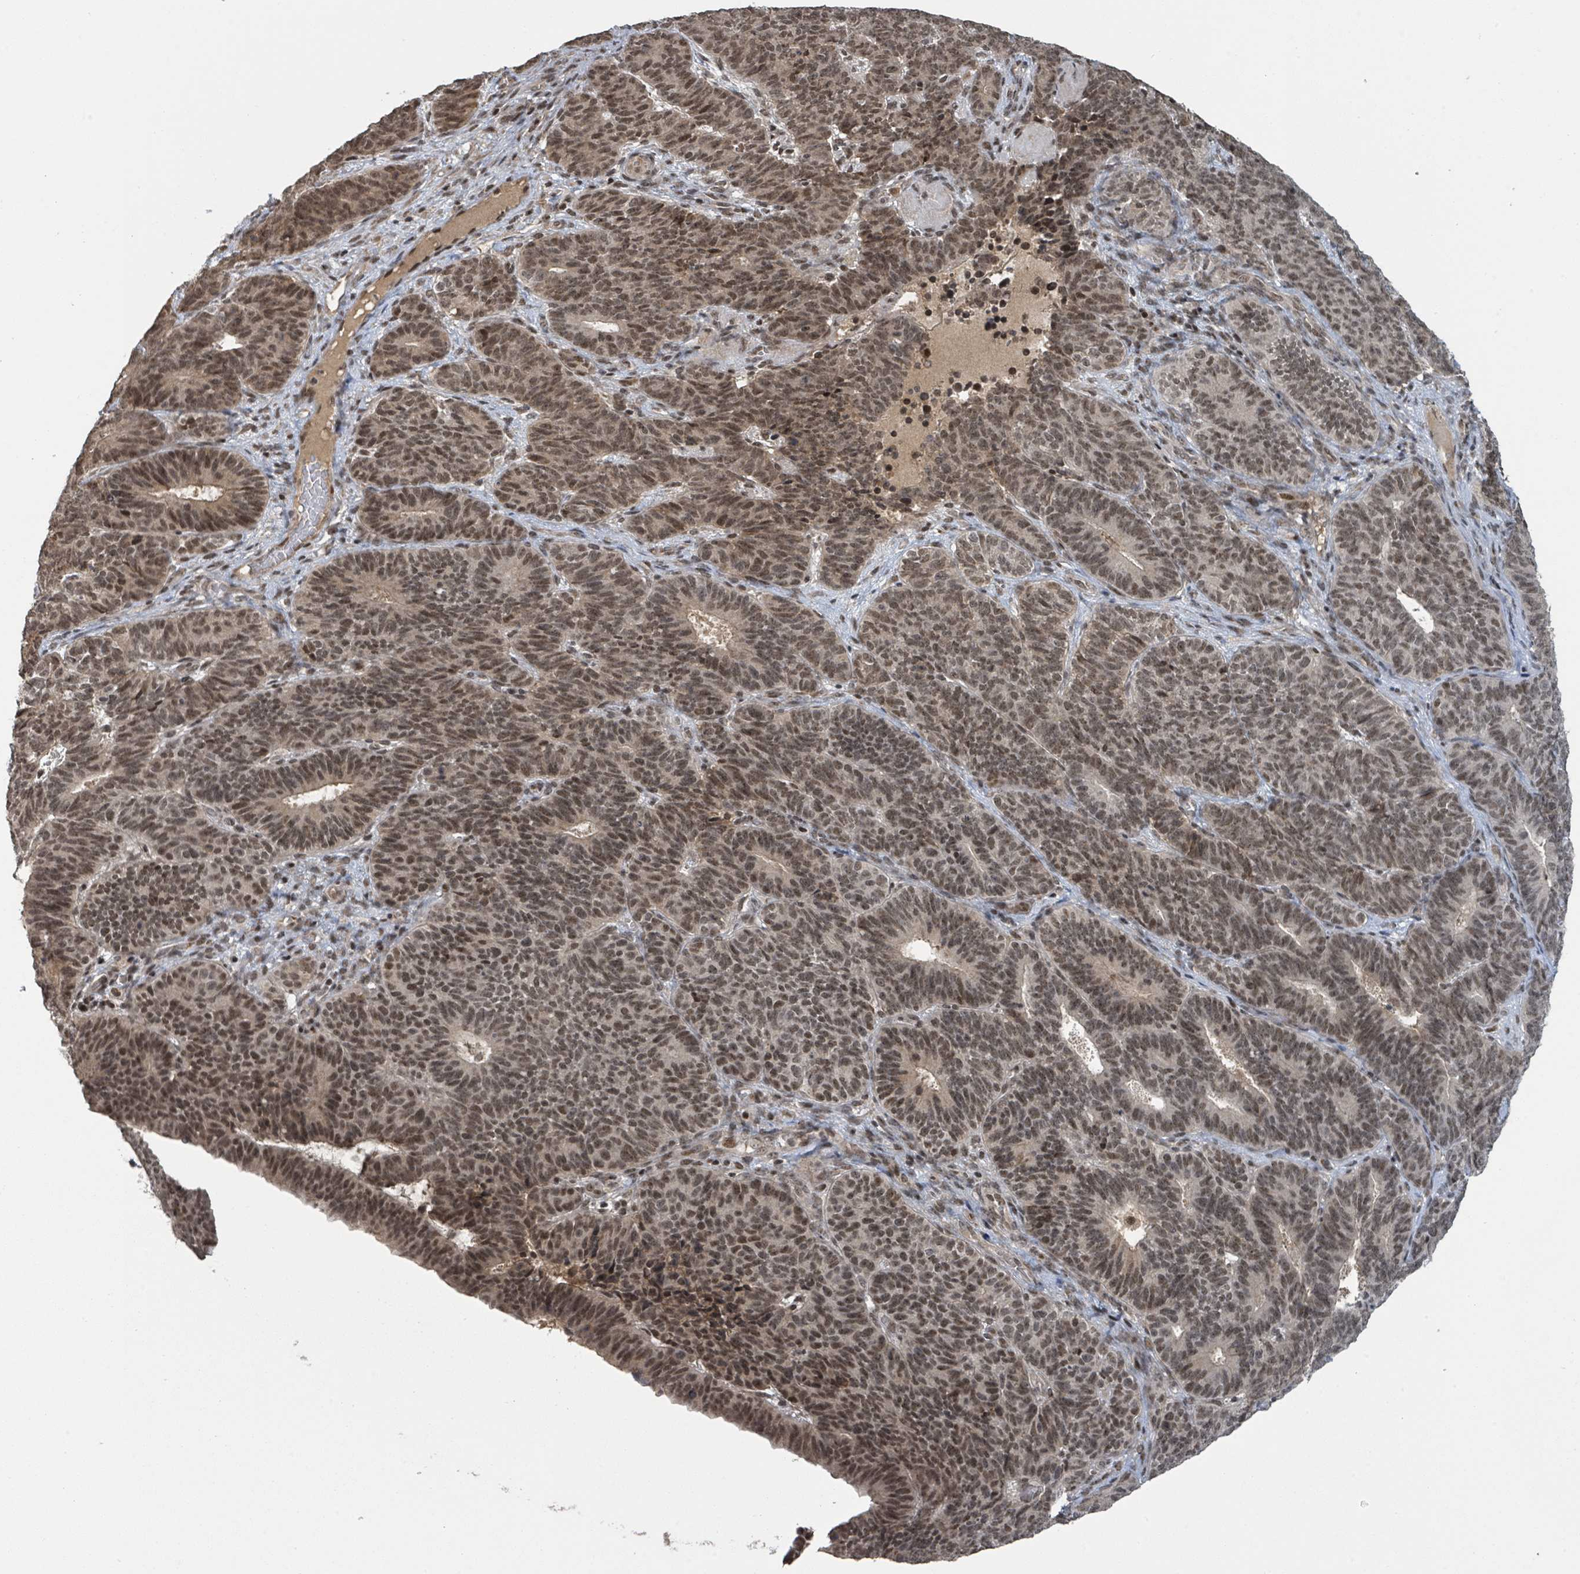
{"staining": {"intensity": "moderate", "quantity": ">75%", "location": "nuclear"}, "tissue": "endometrial cancer", "cell_type": "Tumor cells", "image_type": "cancer", "snomed": [{"axis": "morphology", "description": "Adenocarcinoma, NOS"}, {"axis": "topography", "description": "Endometrium"}], "caption": "Protein expression analysis of endometrial cancer (adenocarcinoma) displays moderate nuclear expression in approximately >75% of tumor cells.", "gene": "ZBTB14", "patient": {"sex": "female", "age": 70}}